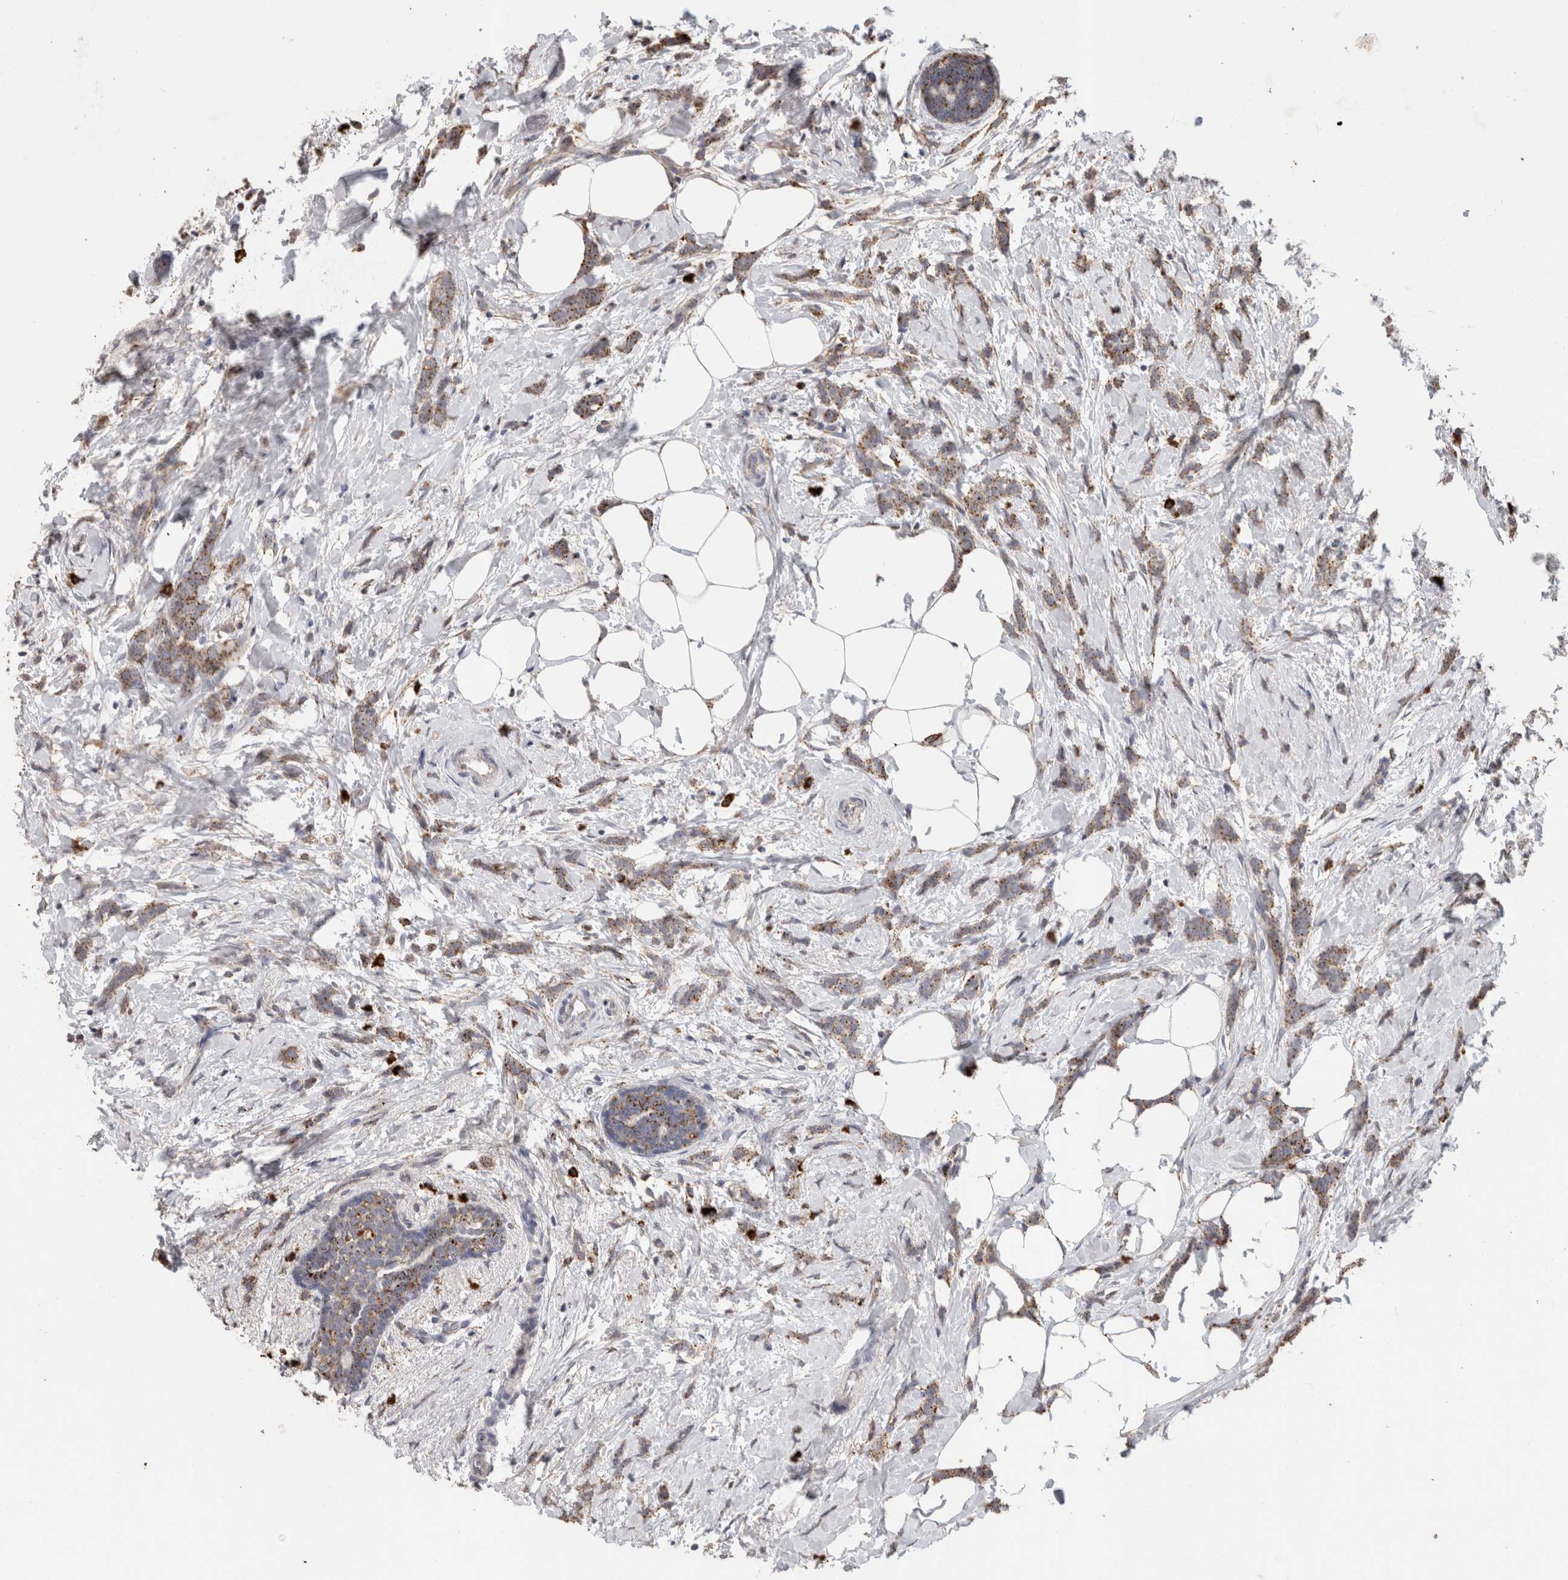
{"staining": {"intensity": "moderate", "quantity": ">75%", "location": "cytoplasmic/membranous"}, "tissue": "breast cancer", "cell_type": "Tumor cells", "image_type": "cancer", "snomed": [{"axis": "morphology", "description": "Lobular carcinoma, in situ"}, {"axis": "morphology", "description": "Lobular carcinoma"}, {"axis": "topography", "description": "Breast"}], "caption": "Protein expression analysis of human lobular carcinoma (breast) reveals moderate cytoplasmic/membranous positivity in approximately >75% of tumor cells.", "gene": "ARSA", "patient": {"sex": "female", "age": 41}}